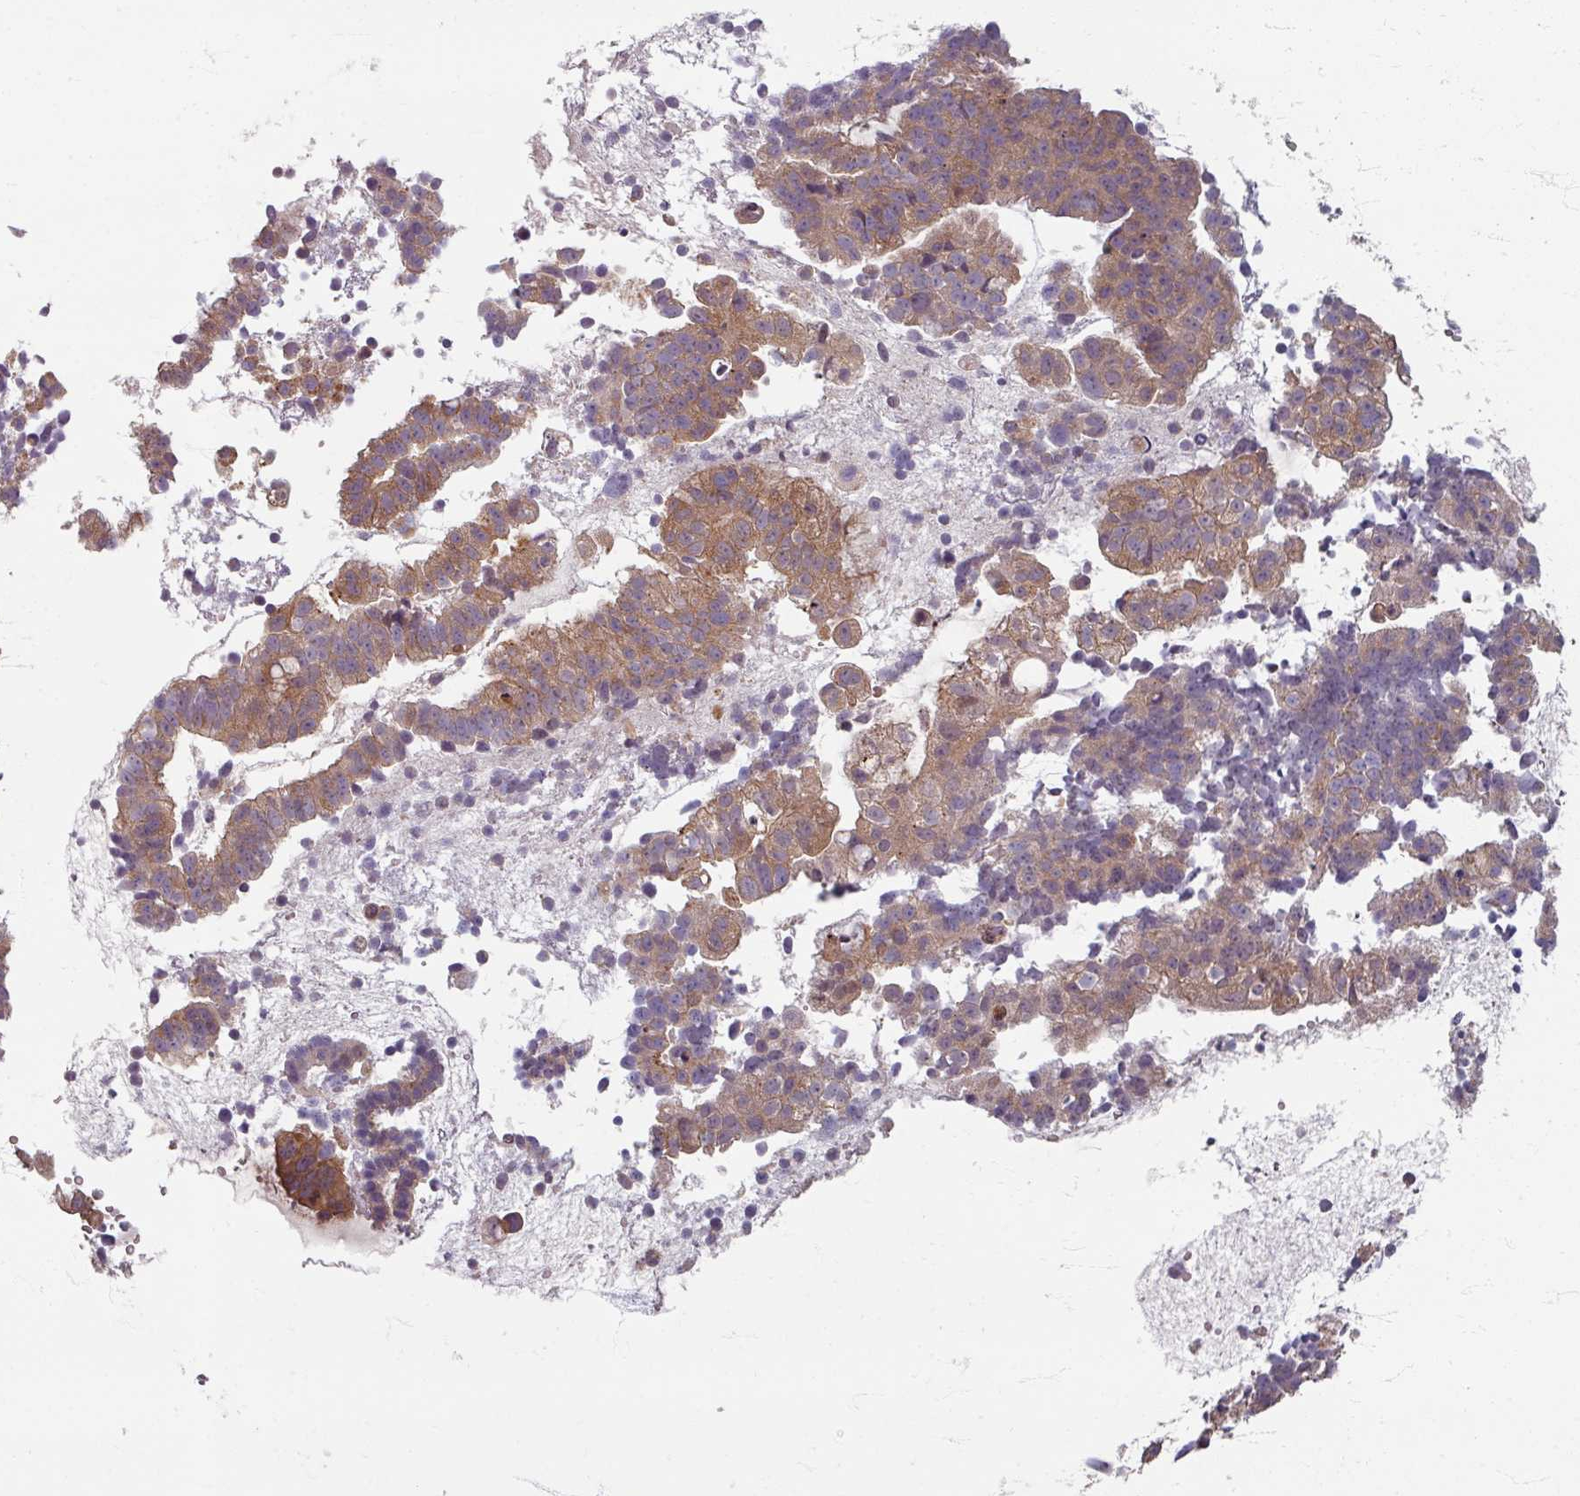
{"staining": {"intensity": "moderate", "quantity": ">75%", "location": "cytoplasmic/membranous"}, "tissue": "endometrial cancer", "cell_type": "Tumor cells", "image_type": "cancer", "snomed": [{"axis": "morphology", "description": "Adenocarcinoma, NOS"}, {"axis": "topography", "description": "Endometrium"}], "caption": "Immunohistochemical staining of human endometrial cancer (adenocarcinoma) exhibits medium levels of moderate cytoplasmic/membranous protein expression in approximately >75% of tumor cells.", "gene": "STAM", "patient": {"sex": "female", "age": 76}}